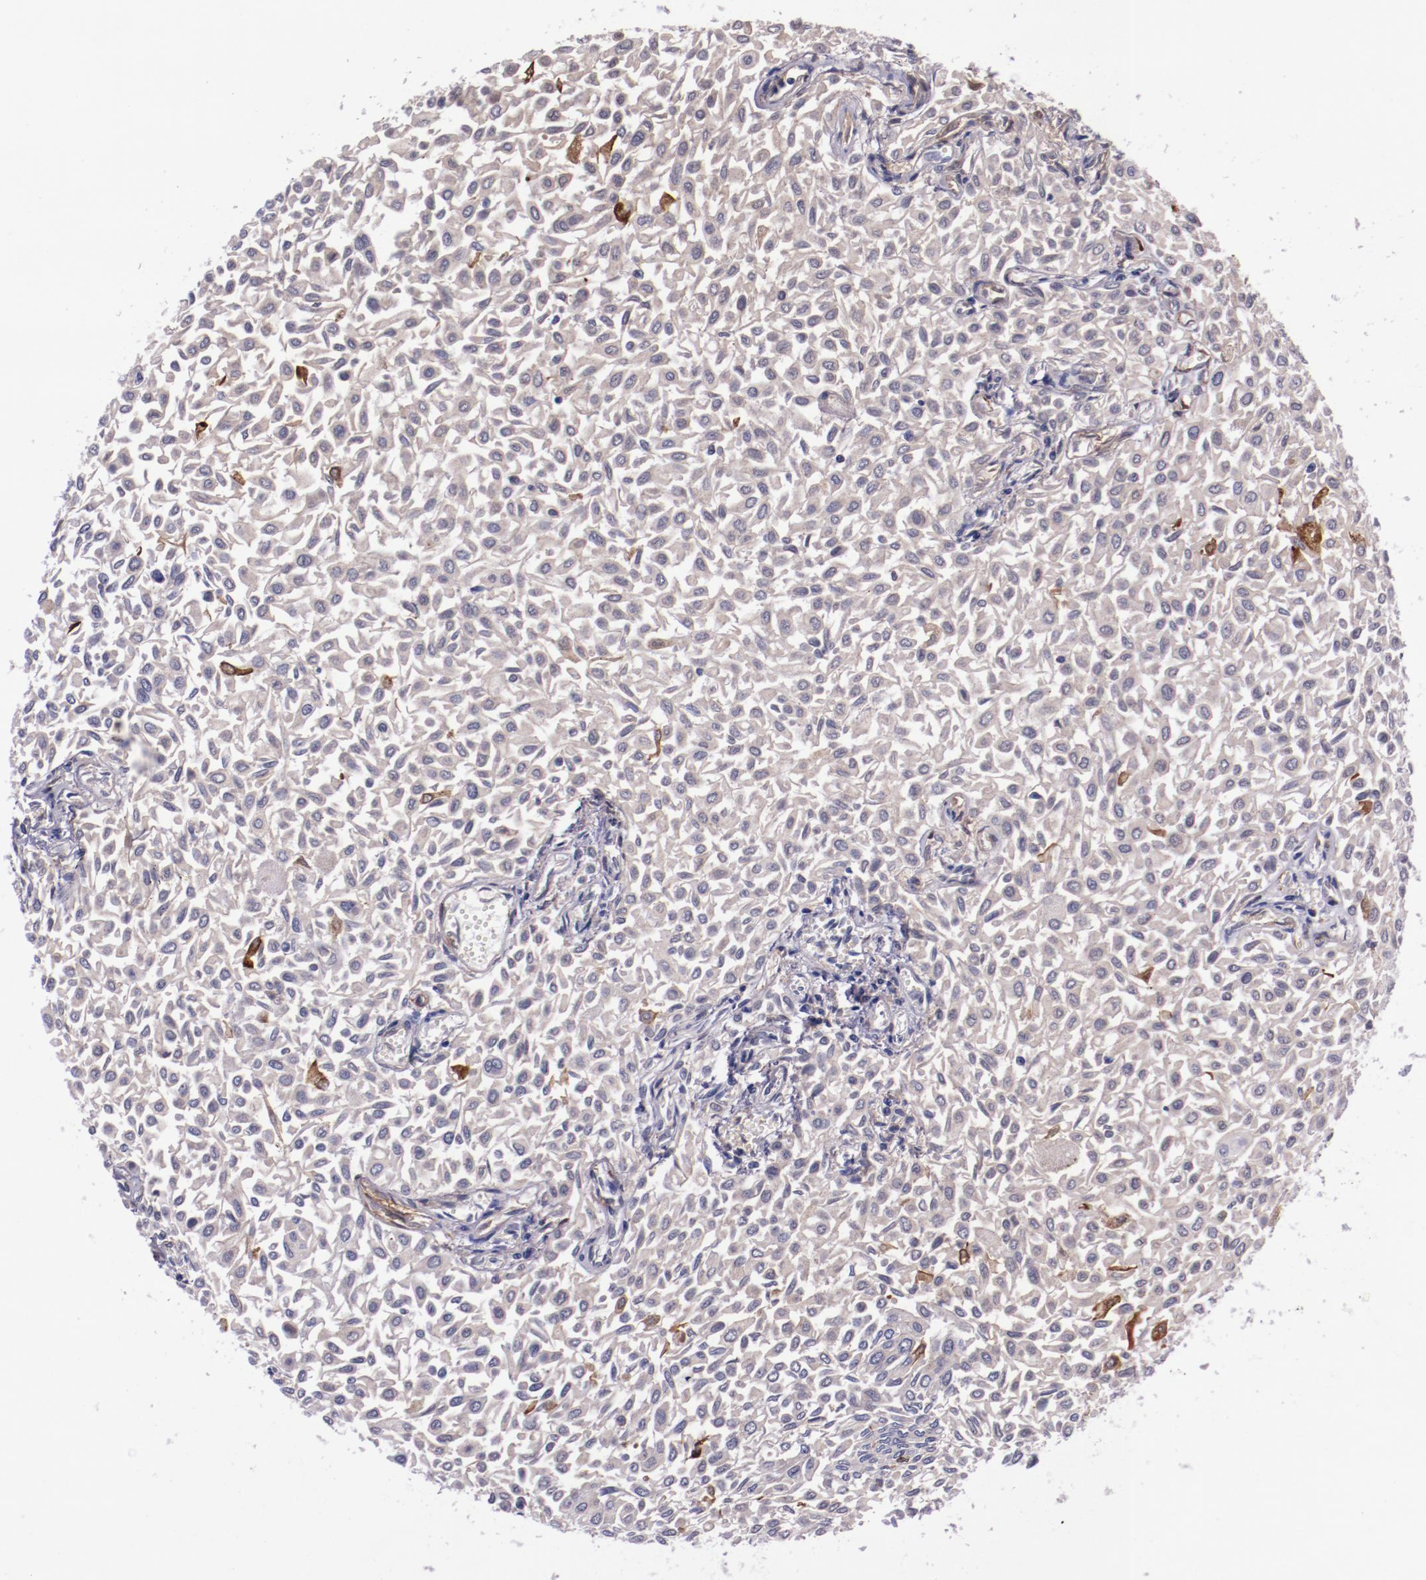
{"staining": {"intensity": "weak", "quantity": ">75%", "location": "cytoplasmic/membranous"}, "tissue": "urothelial cancer", "cell_type": "Tumor cells", "image_type": "cancer", "snomed": [{"axis": "morphology", "description": "Urothelial carcinoma, Low grade"}, {"axis": "topography", "description": "Urinary bladder"}], "caption": "Immunohistochemical staining of urothelial cancer shows weak cytoplasmic/membranous protein positivity in about >75% of tumor cells.", "gene": "APOH", "patient": {"sex": "male", "age": 64}}